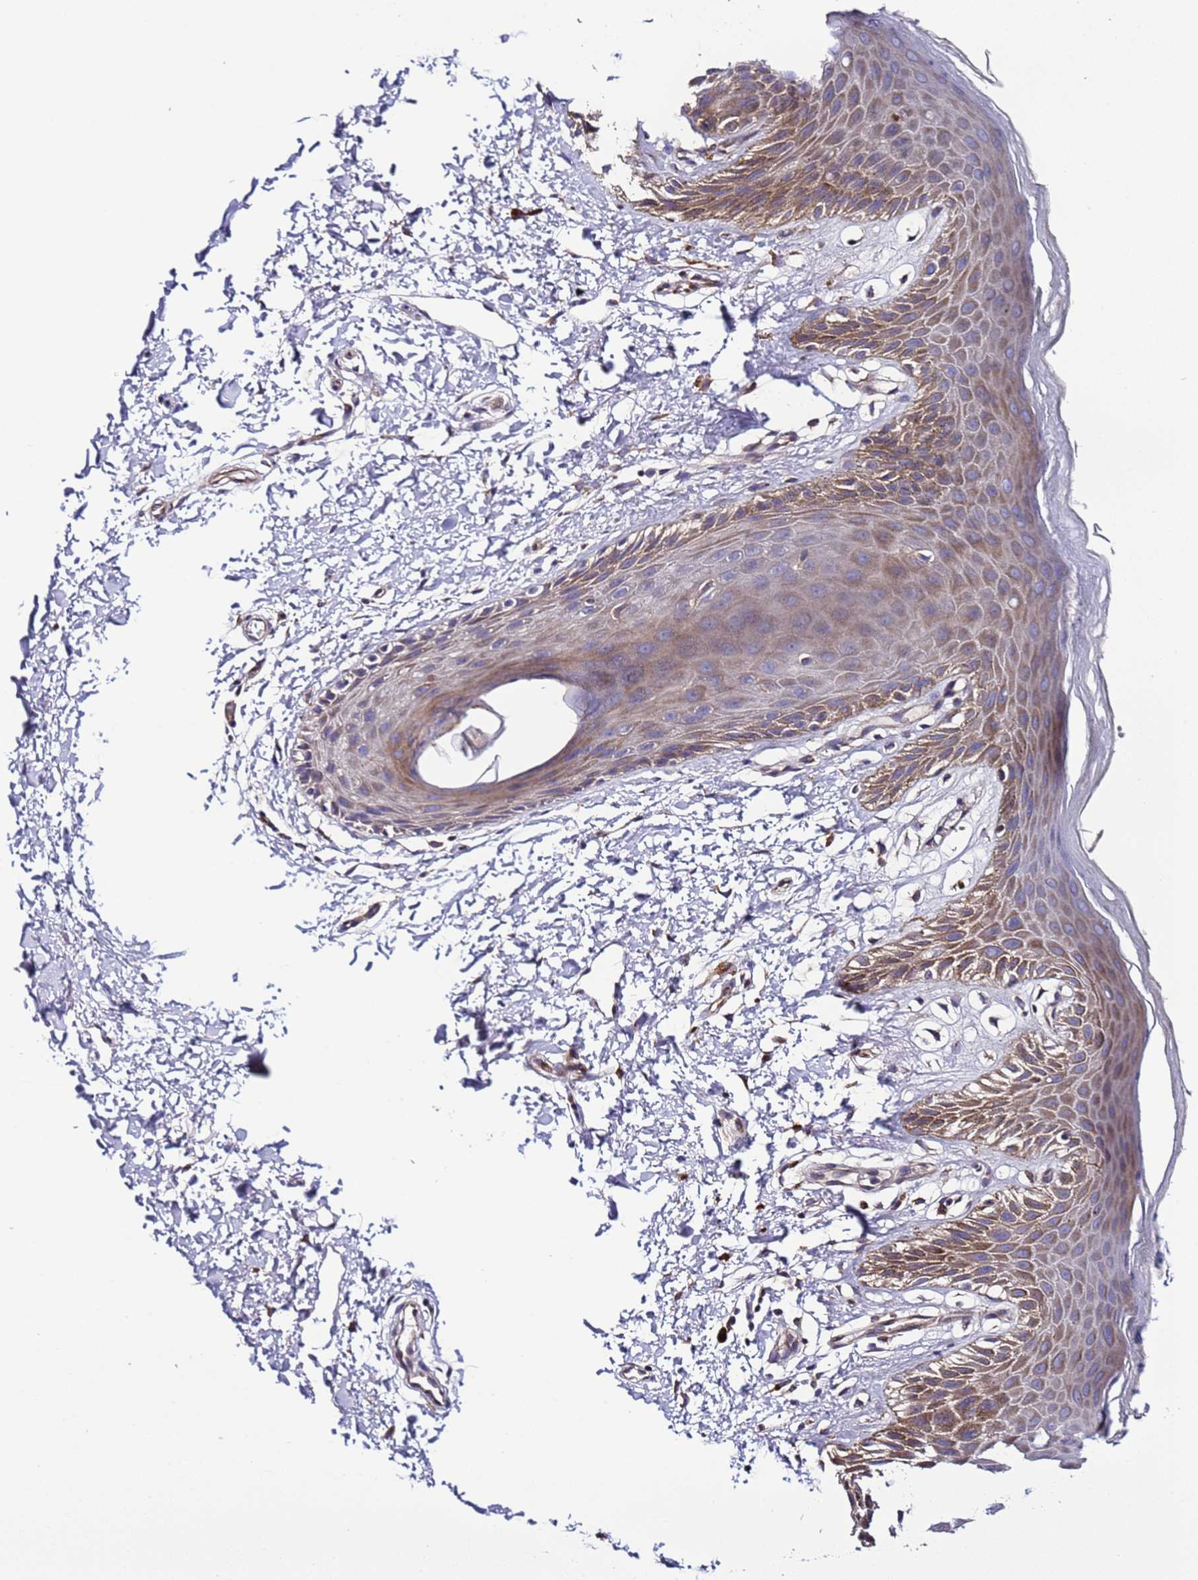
{"staining": {"intensity": "moderate", "quantity": "<25%", "location": "cytoplasmic/membranous"}, "tissue": "skin", "cell_type": "Epidermal cells", "image_type": "normal", "snomed": [{"axis": "morphology", "description": "Normal tissue, NOS"}, {"axis": "topography", "description": "Anal"}], "caption": "Protein staining by immunohistochemistry (IHC) displays moderate cytoplasmic/membranous positivity in about <25% of epidermal cells in unremarkable skin. The staining is performed using DAB (3,3'-diaminobenzidine) brown chromogen to label protein expression. The nuclei are counter-stained blue using hematoxylin.", "gene": "SPCS1", "patient": {"sex": "male", "age": 44}}